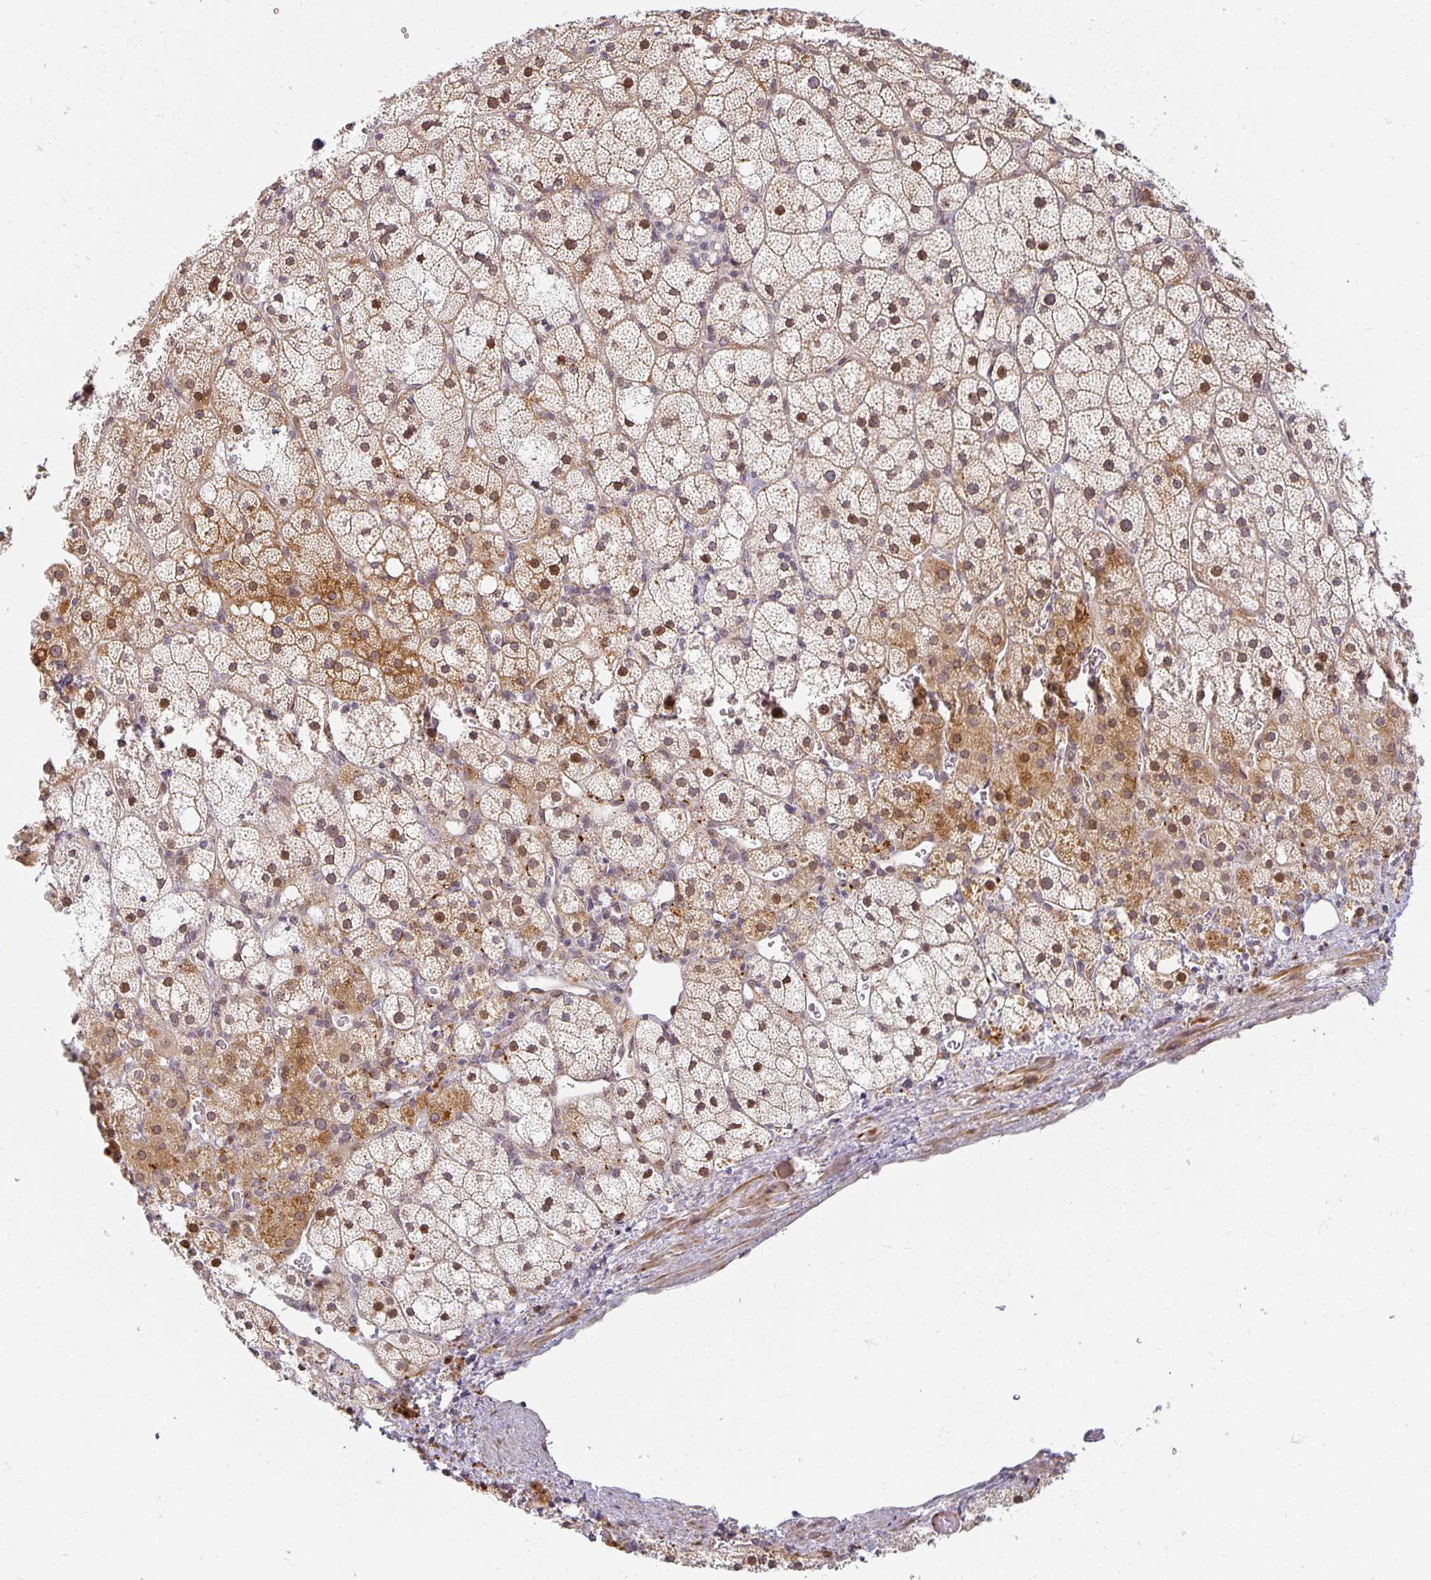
{"staining": {"intensity": "moderate", "quantity": "25%-75%", "location": "cytoplasmic/membranous"}, "tissue": "adrenal gland", "cell_type": "Glandular cells", "image_type": "normal", "snomed": [{"axis": "morphology", "description": "Normal tissue, NOS"}, {"axis": "topography", "description": "Adrenal gland"}], "caption": "Protein staining exhibits moderate cytoplasmic/membranous positivity in about 25%-75% of glandular cells in unremarkable adrenal gland.", "gene": "EHF", "patient": {"sex": "male", "age": 53}}